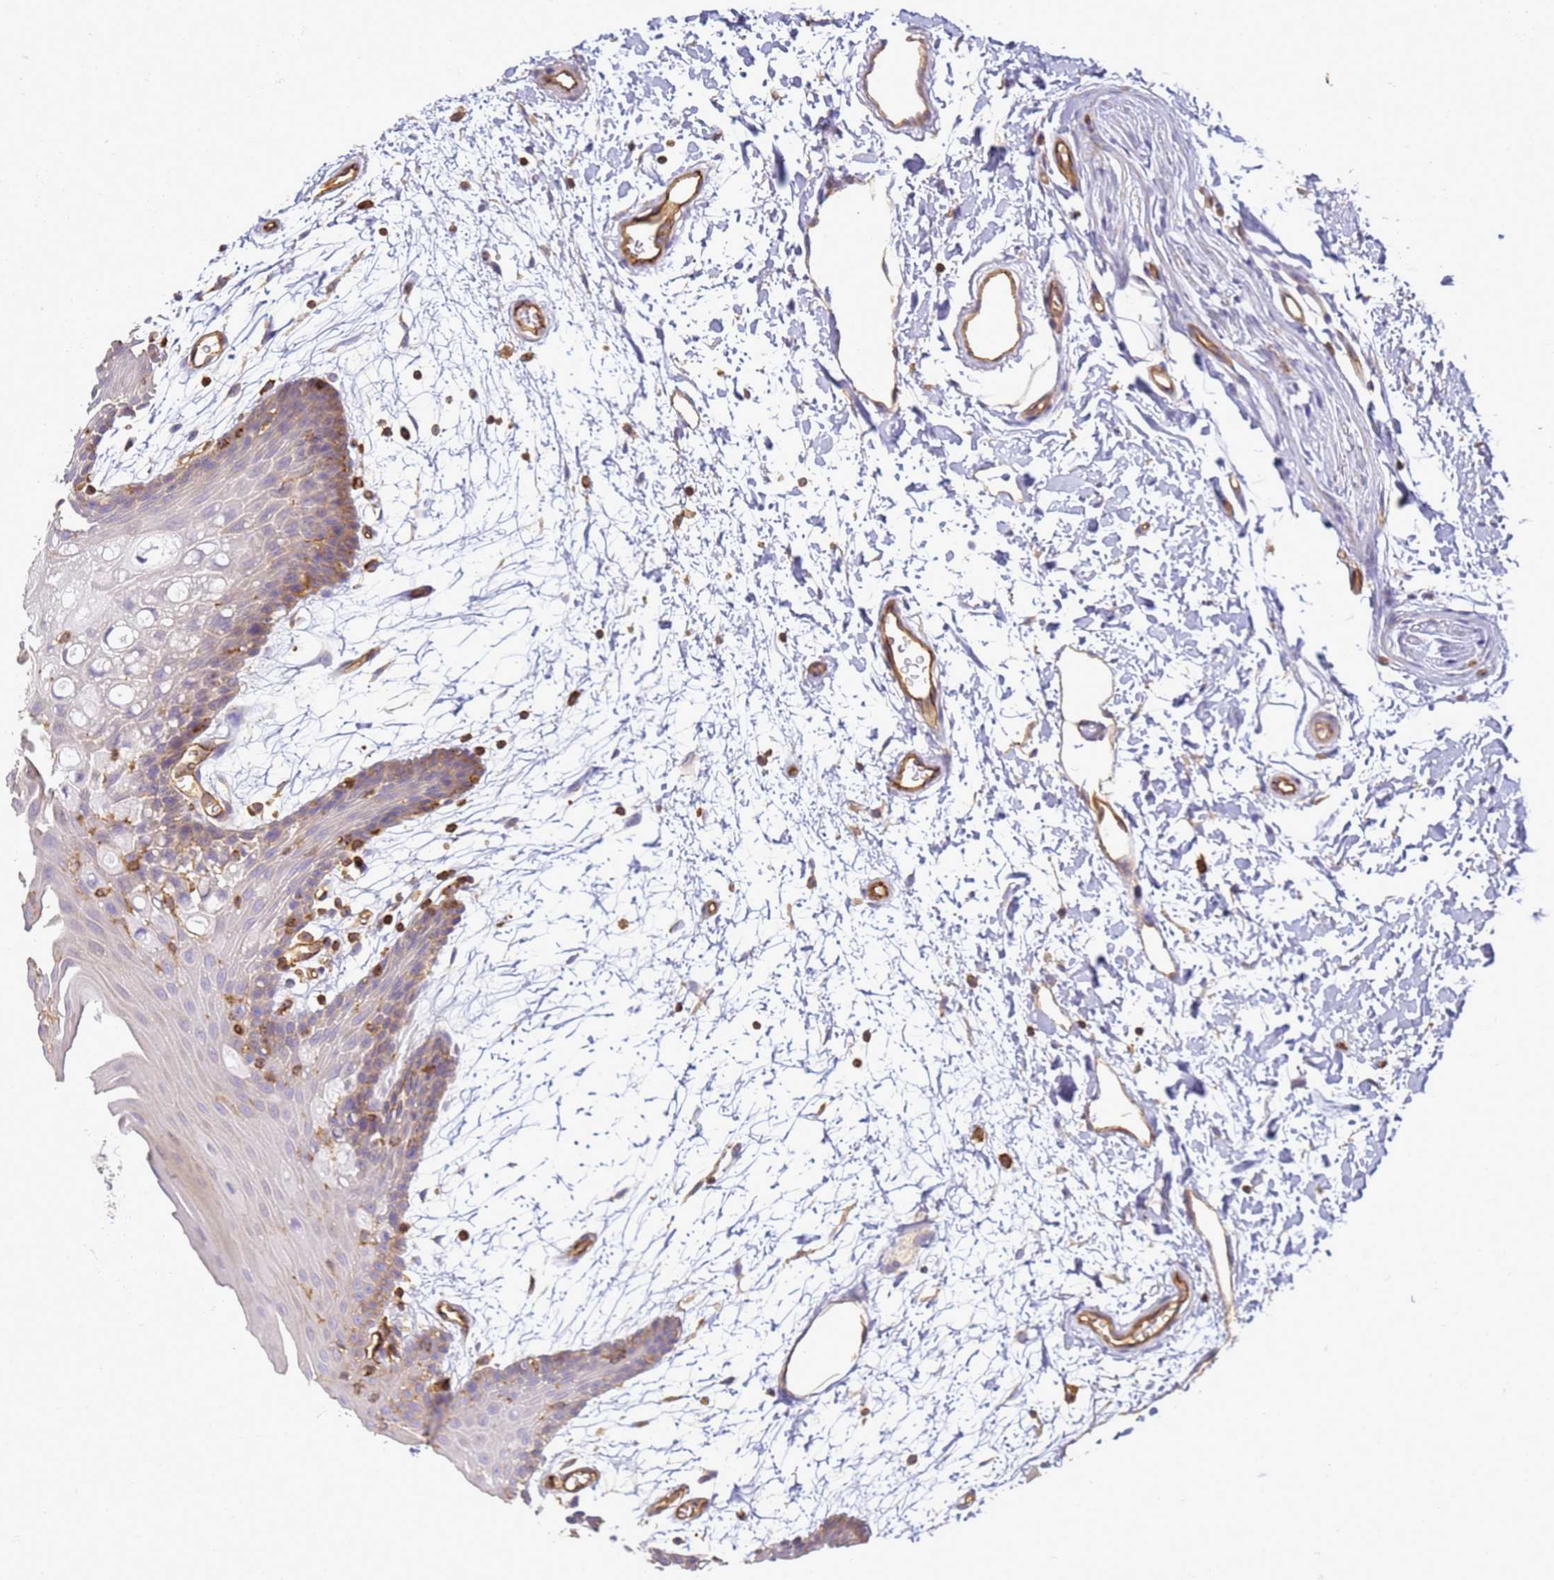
{"staining": {"intensity": "strong", "quantity": "<25%", "location": "cytoplasmic/membranous"}, "tissue": "oral mucosa", "cell_type": "Squamous epithelial cells", "image_type": "normal", "snomed": [{"axis": "morphology", "description": "Normal tissue, NOS"}, {"axis": "topography", "description": "Skeletal muscle"}, {"axis": "topography", "description": "Oral tissue"}, {"axis": "topography", "description": "Salivary gland"}, {"axis": "topography", "description": "Peripheral nerve tissue"}], "caption": "A photomicrograph of oral mucosa stained for a protein shows strong cytoplasmic/membranous brown staining in squamous epithelial cells. (DAB IHC, brown staining for protein, blue staining for nuclei).", "gene": "ZBTB8OS", "patient": {"sex": "male", "age": 54}}